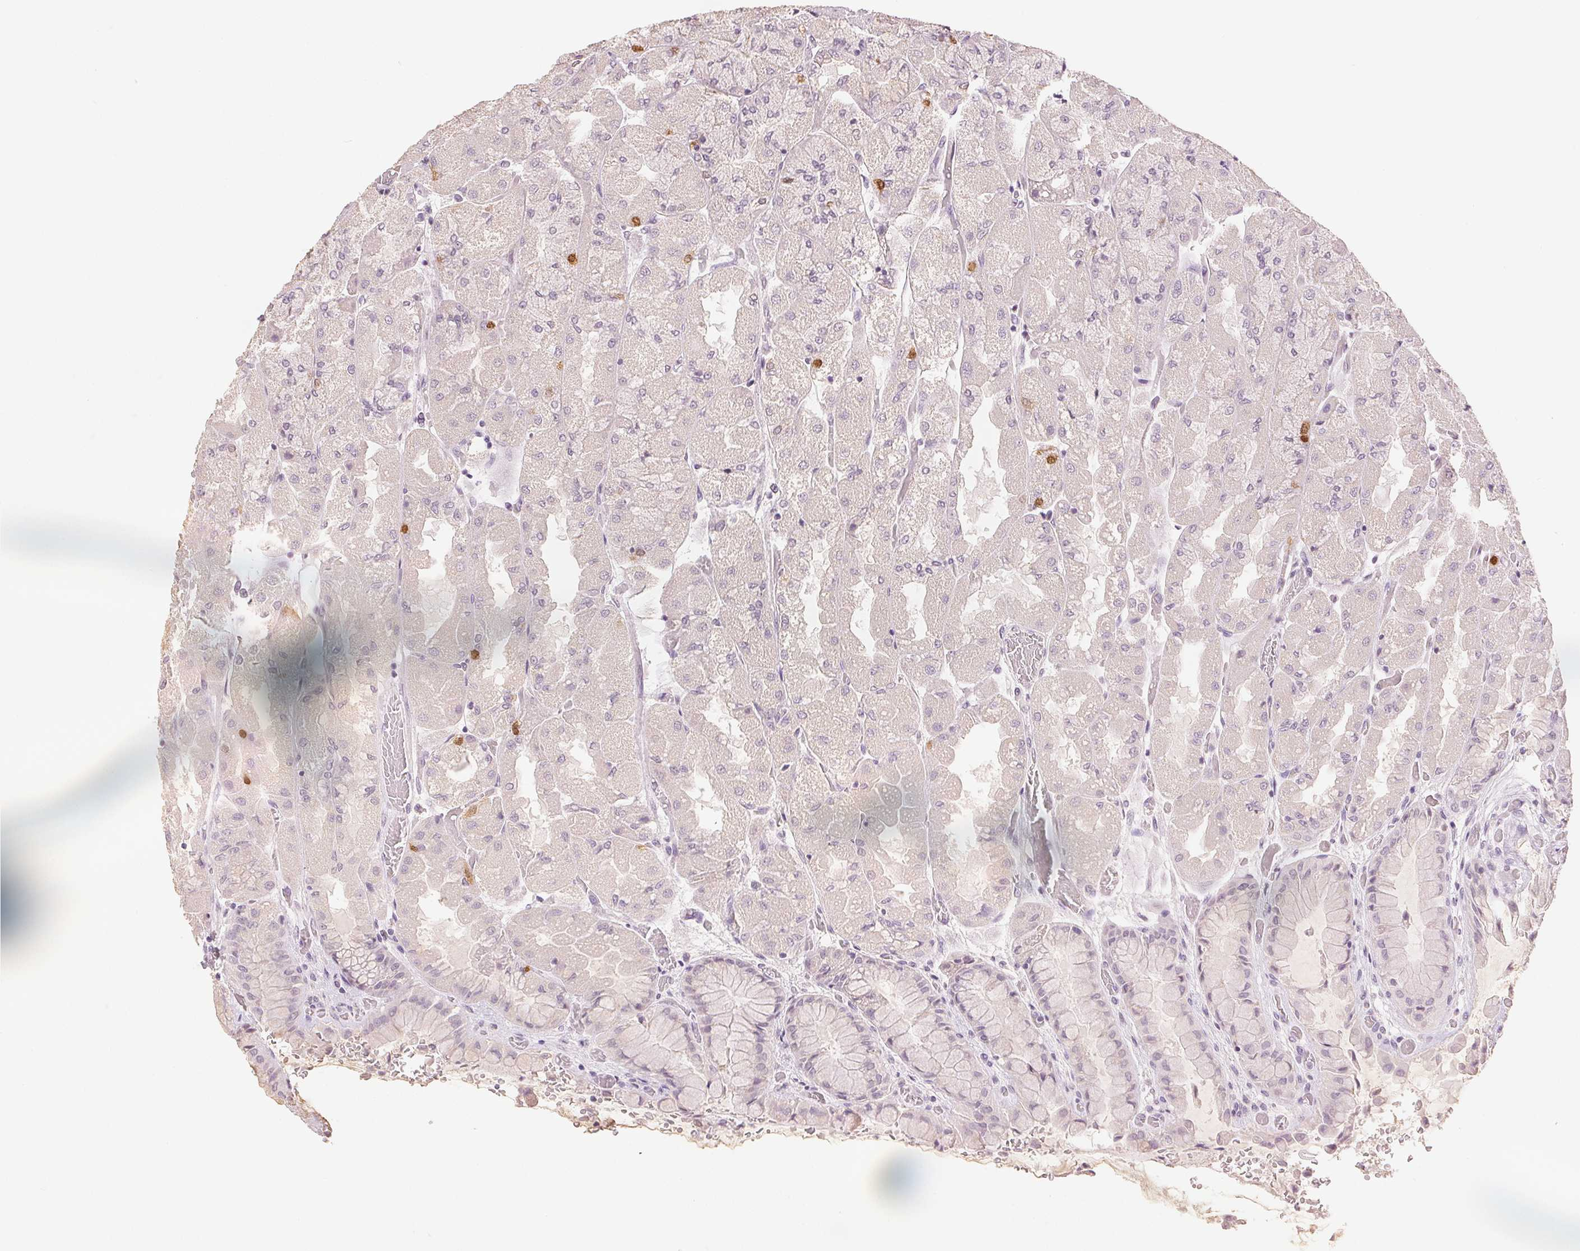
{"staining": {"intensity": "strong", "quantity": "<25%", "location": "cytoplasmic/membranous,nuclear"}, "tissue": "stomach", "cell_type": "Glandular cells", "image_type": "normal", "snomed": [{"axis": "morphology", "description": "Normal tissue, NOS"}, {"axis": "topography", "description": "Stomach"}], "caption": "IHC (DAB) staining of benign human stomach demonstrates strong cytoplasmic/membranous,nuclear protein expression in approximately <25% of glandular cells. The staining was performed using DAB (3,3'-diaminobenzidine) to visualize the protein expression in brown, while the nuclei were stained in blue with hematoxylin (Magnification: 20x).", "gene": "SCGN", "patient": {"sex": "female", "age": 61}}